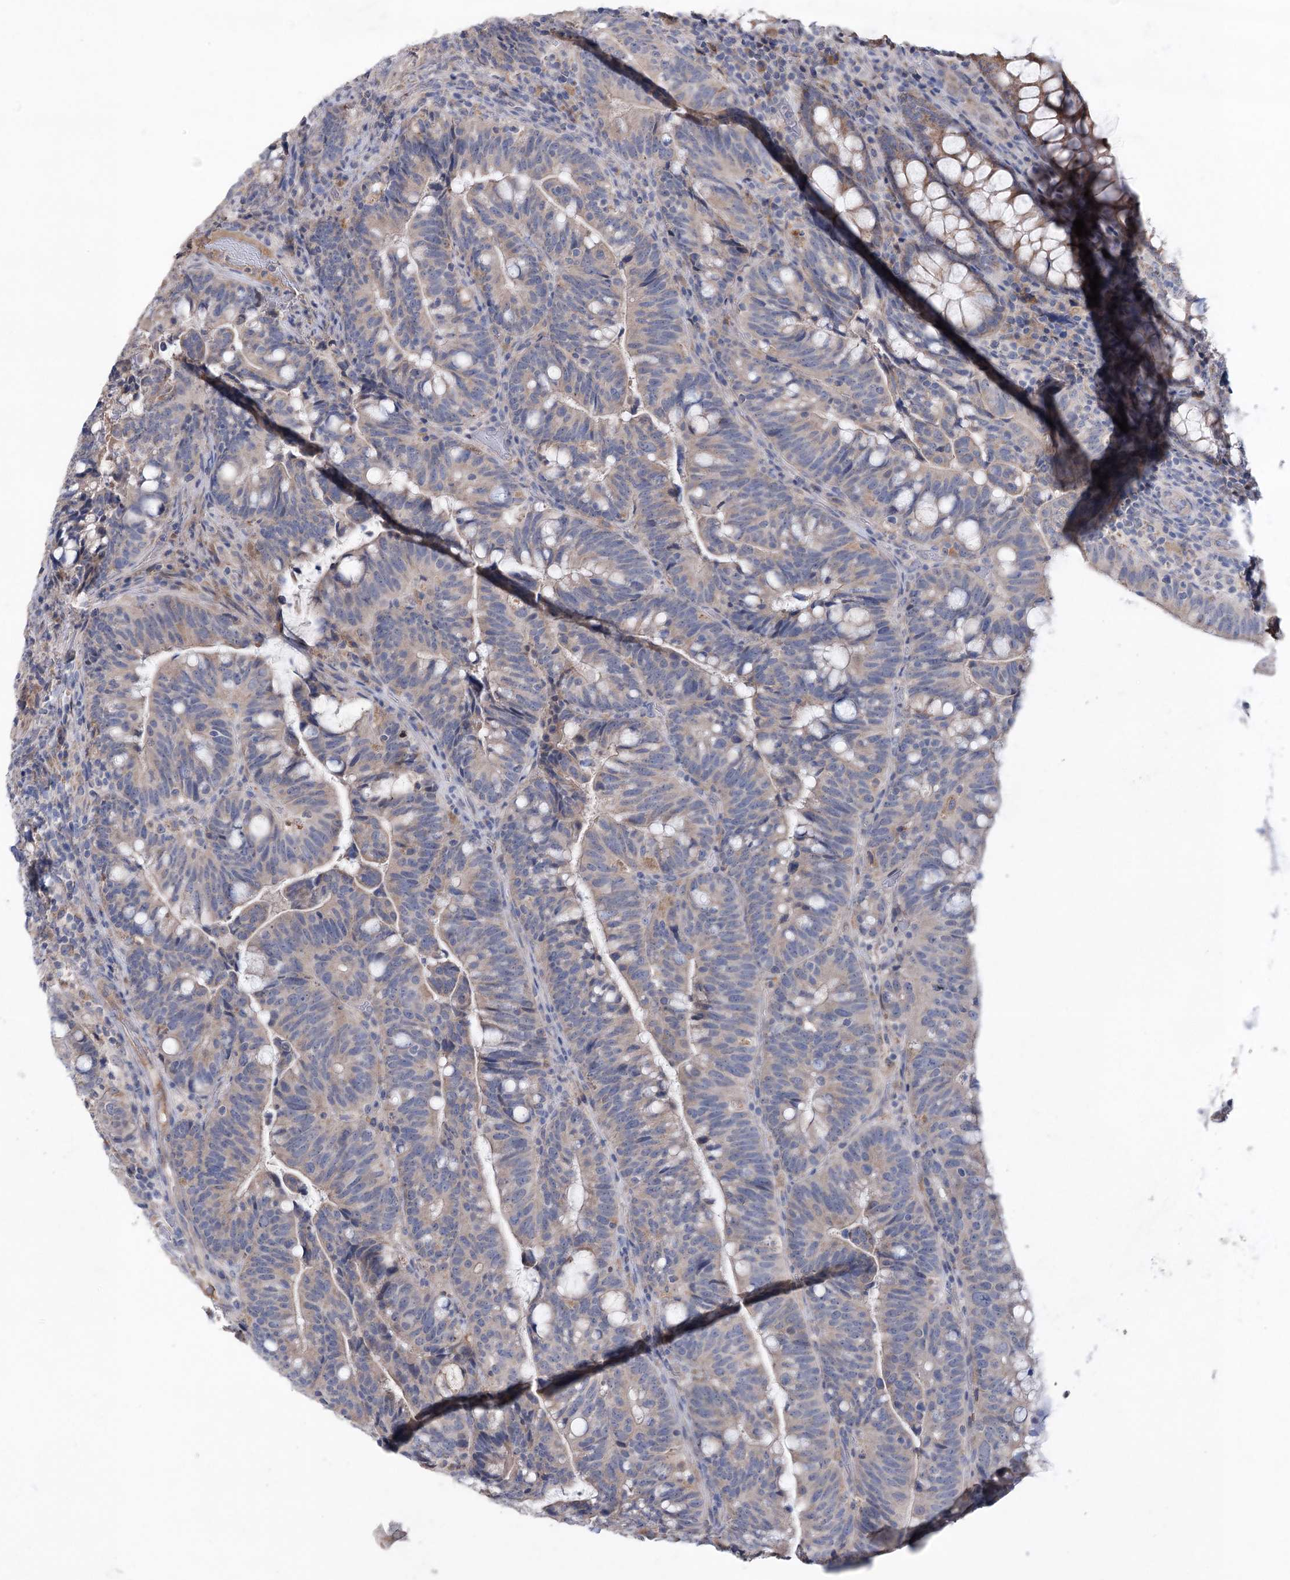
{"staining": {"intensity": "weak", "quantity": "<25%", "location": "cytoplasmic/membranous"}, "tissue": "colorectal cancer", "cell_type": "Tumor cells", "image_type": "cancer", "snomed": [{"axis": "morphology", "description": "Normal tissue, NOS"}, {"axis": "morphology", "description": "Adenocarcinoma, NOS"}, {"axis": "topography", "description": "Colon"}], "caption": "DAB (3,3'-diaminobenzidine) immunohistochemical staining of human adenocarcinoma (colorectal) displays no significant staining in tumor cells.", "gene": "MTCH2", "patient": {"sex": "female", "age": 66}}